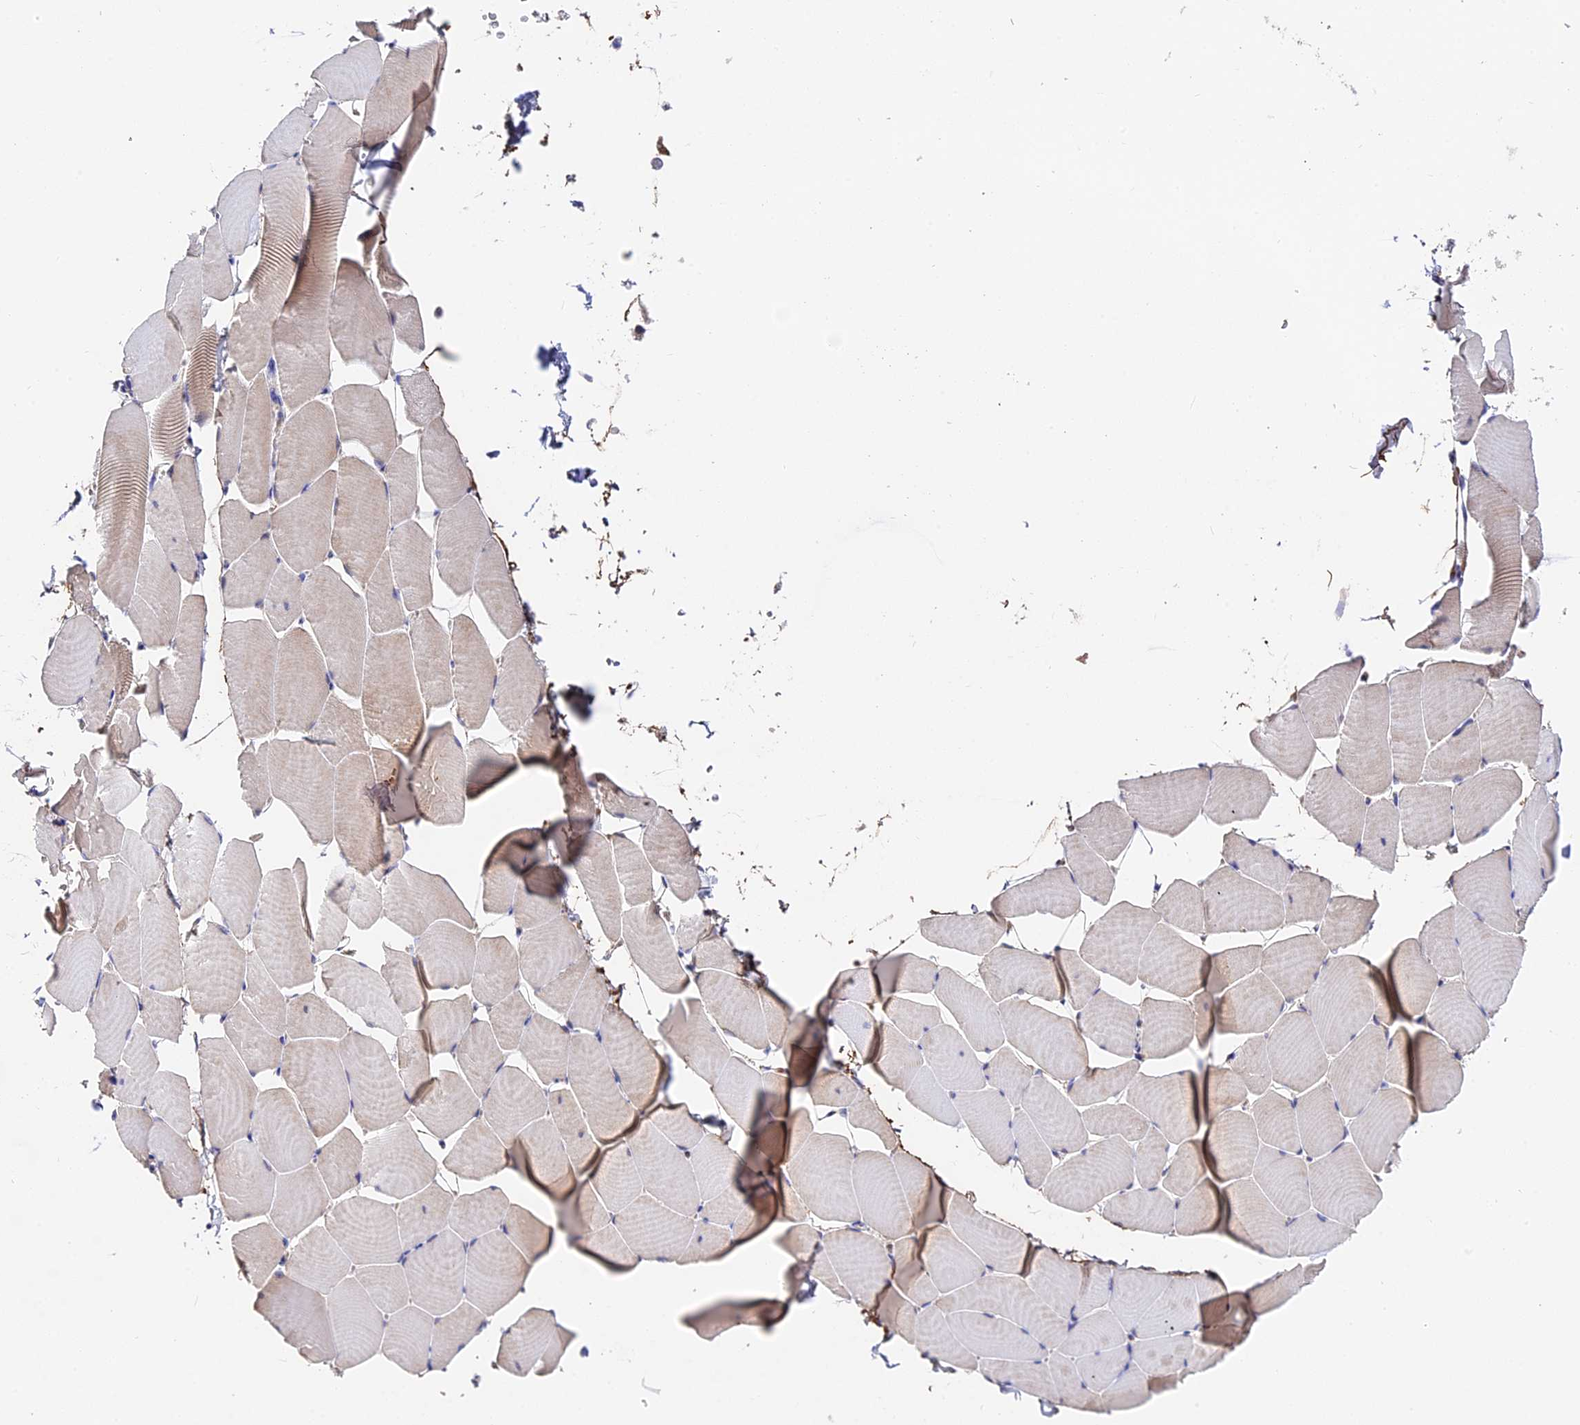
{"staining": {"intensity": "moderate", "quantity": "<25%", "location": "cytoplasmic/membranous"}, "tissue": "skeletal muscle", "cell_type": "Myocytes", "image_type": "normal", "snomed": [{"axis": "morphology", "description": "Normal tissue, NOS"}, {"axis": "topography", "description": "Skeletal muscle"}], "caption": "Immunohistochemical staining of unremarkable human skeletal muscle shows low levels of moderate cytoplasmic/membranous positivity in about <25% of myocytes.", "gene": "TRMT1", "patient": {"sex": "male", "age": 25}}